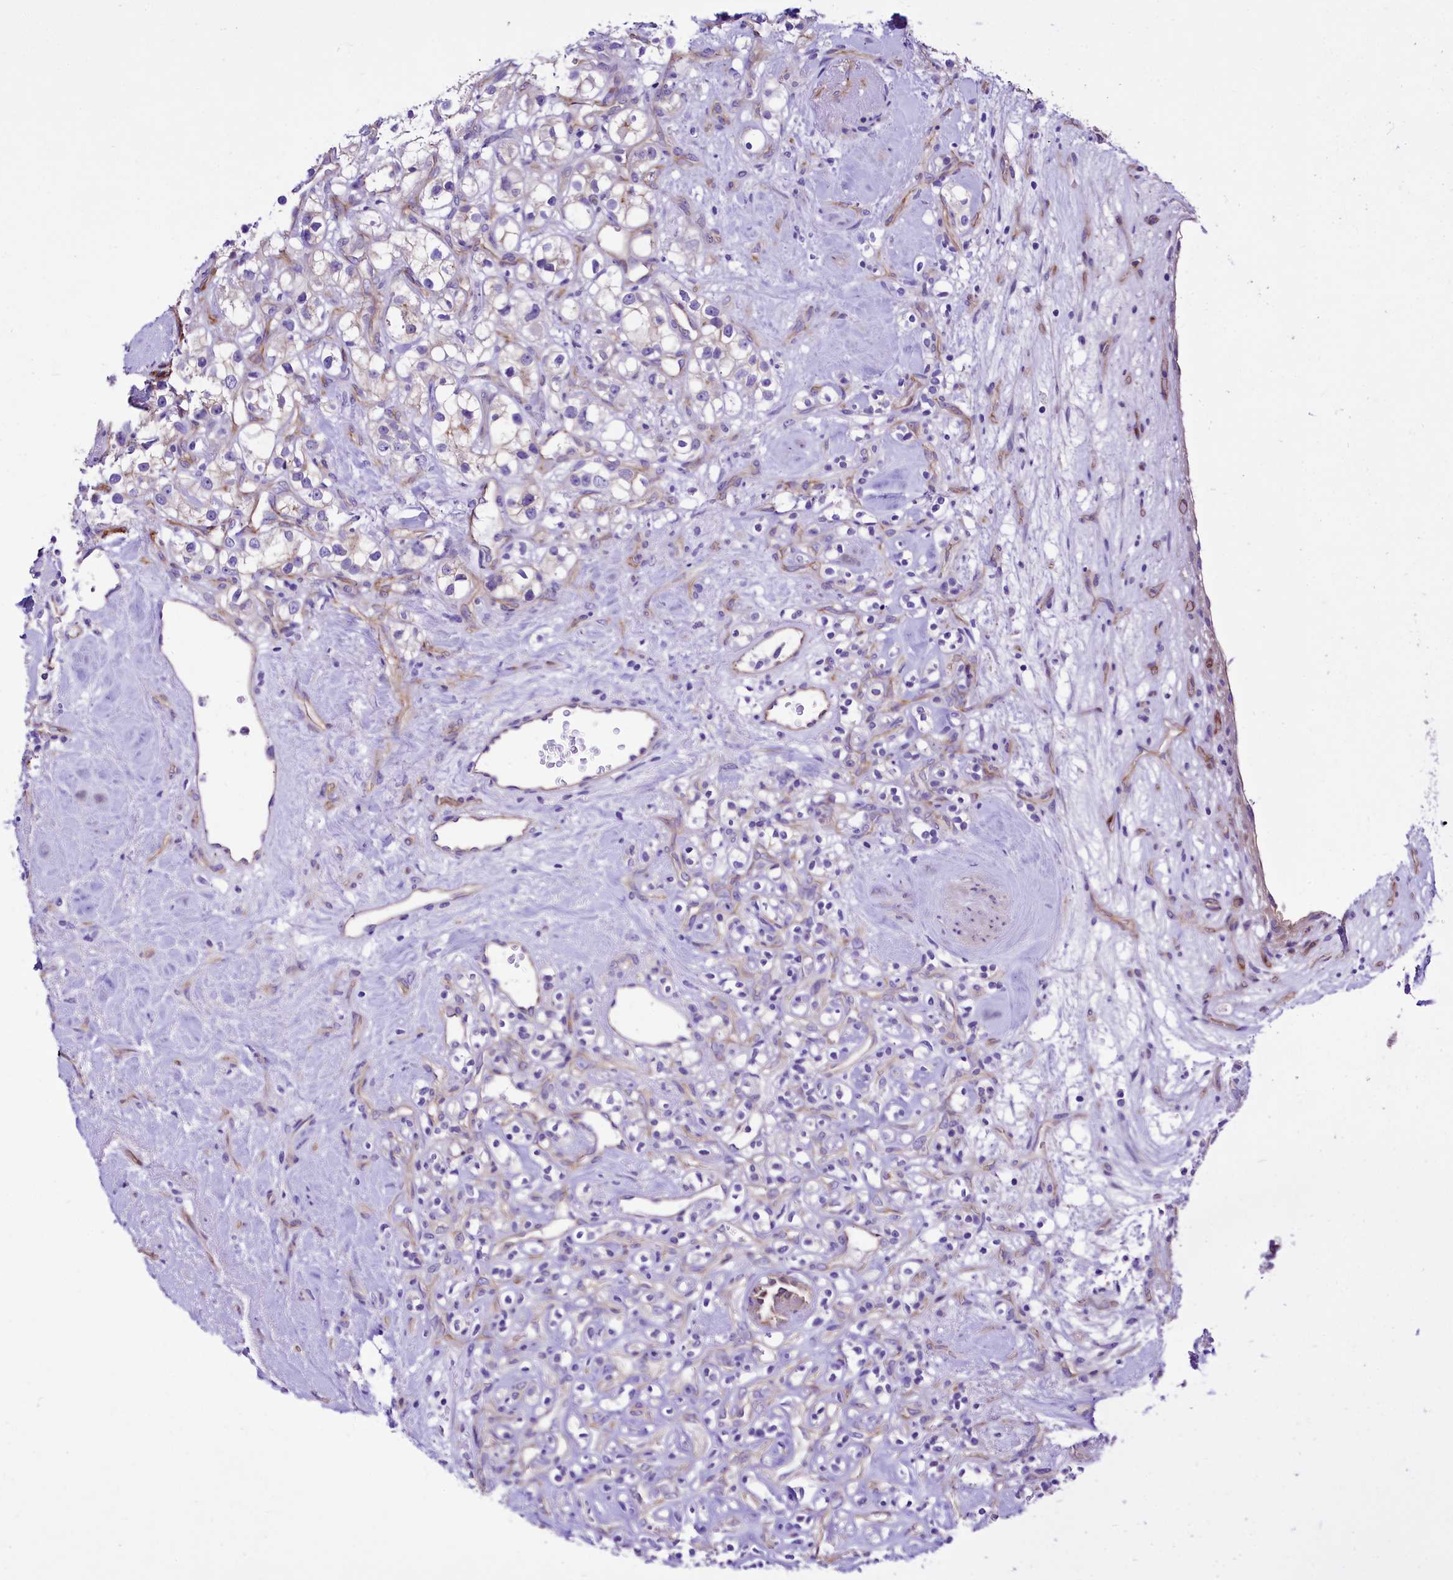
{"staining": {"intensity": "negative", "quantity": "none", "location": "none"}, "tissue": "renal cancer", "cell_type": "Tumor cells", "image_type": "cancer", "snomed": [{"axis": "morphology", "description": "Adenocarcinoma, NOS"}, {"axis": "topography", "description": "Kidney"}], "caption": "High power microscopy histopathology image of an immunohistochemistry image of renal cancer, revealing no significant staining in tumor cells.", "gene": "SLF1", "patient": {"sex": "male", "age": 77}}